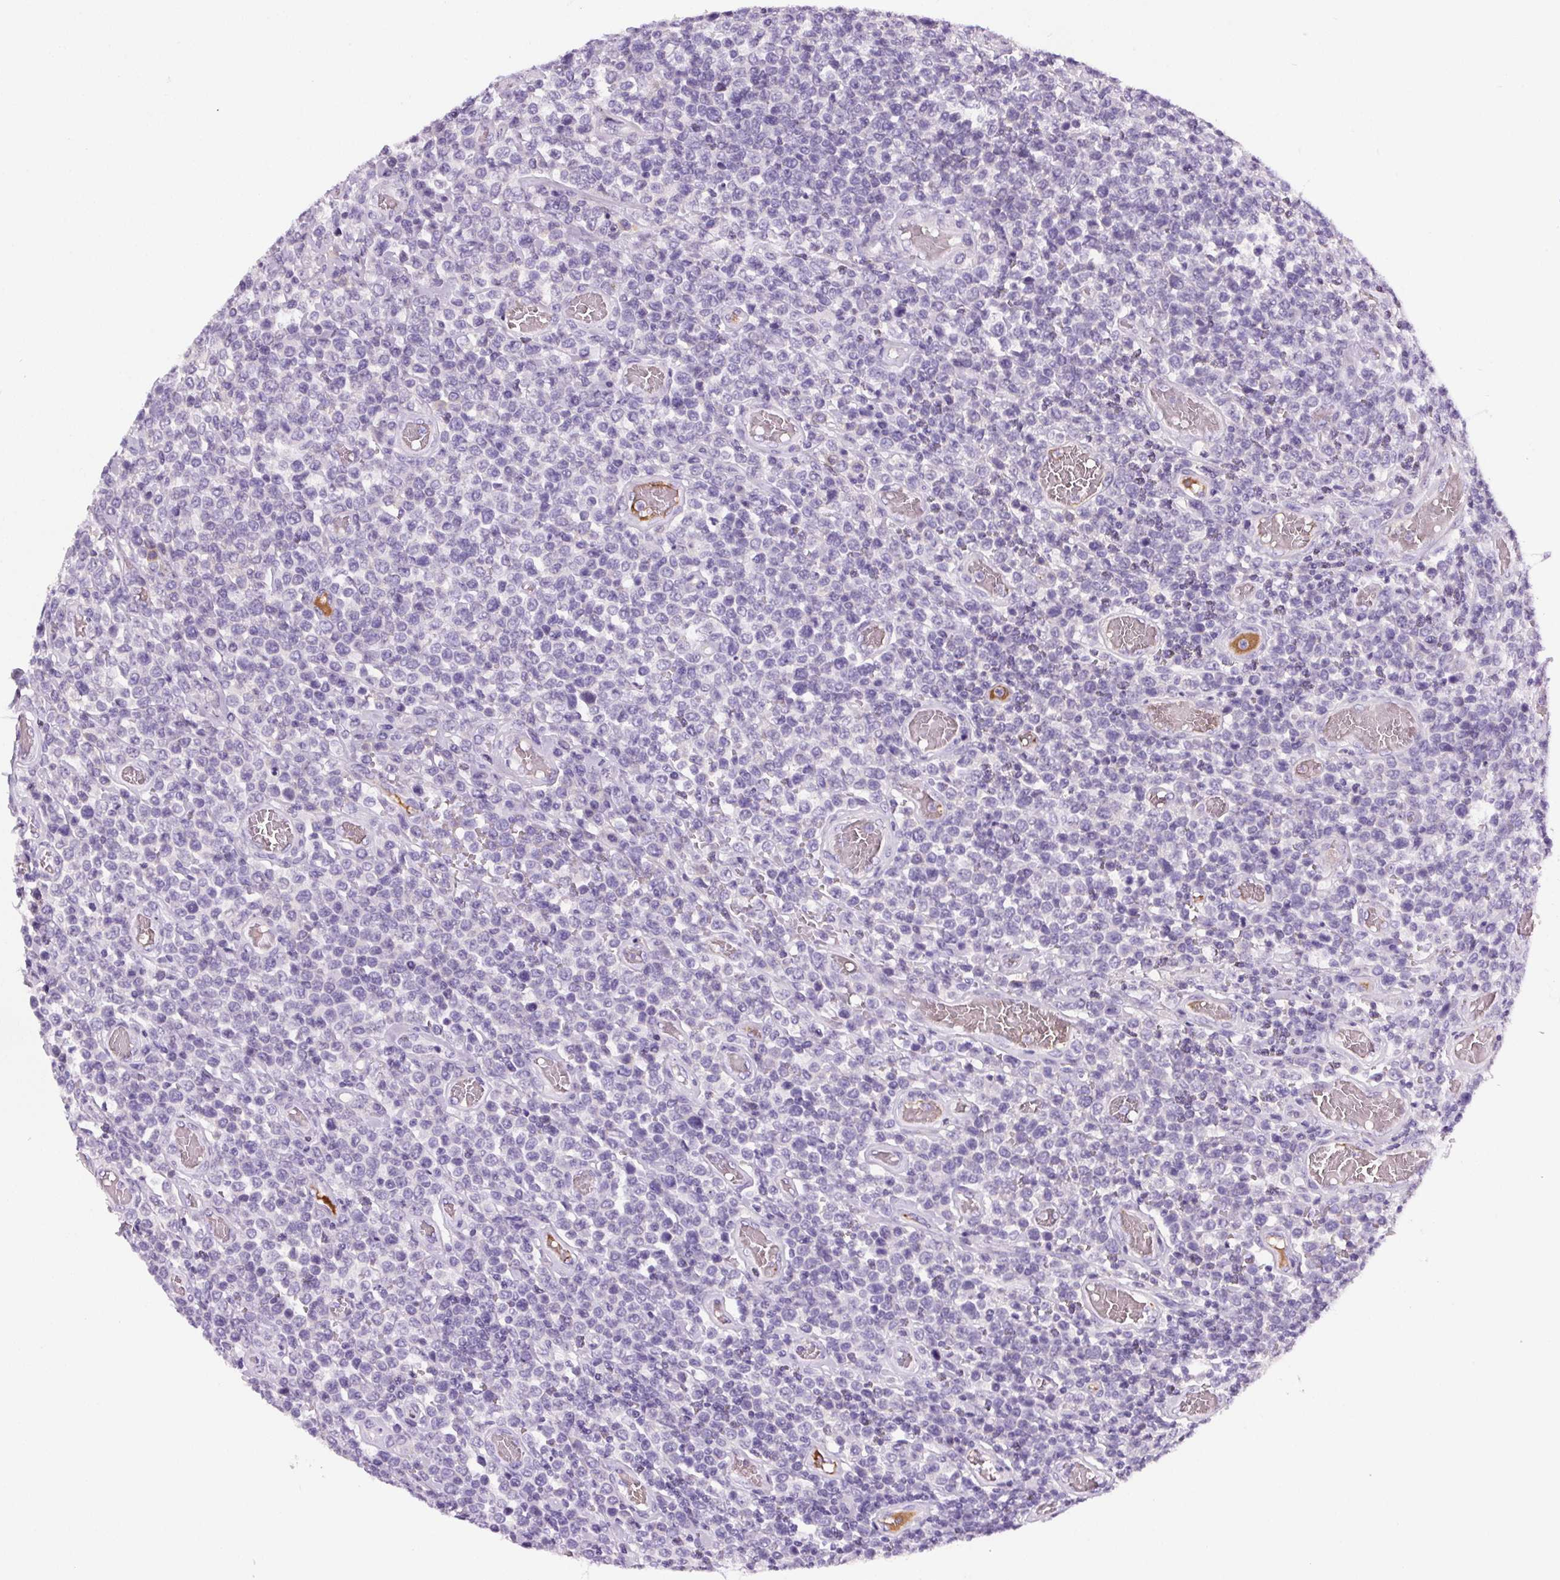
{"staining": {"intensity": "negative", "quantity": "none", "location": "none"}, "tissue": "lymphoma", "cell_type": "Tumor cells", "image_type": "cancer", "snomed": [{"axis": "morphology", "description": "Malignant lymphoma, non-Hodgkin's type, High grade"}, {"axis": "topography", "description": "Soft tissue"}], "caption": "Tumor cells are negative for protein expression in human high-grade malignant lymphoma, non-Hodgkin's type.", "gene": "CD5L", "patient": {"sex": "female", "age": 56}}